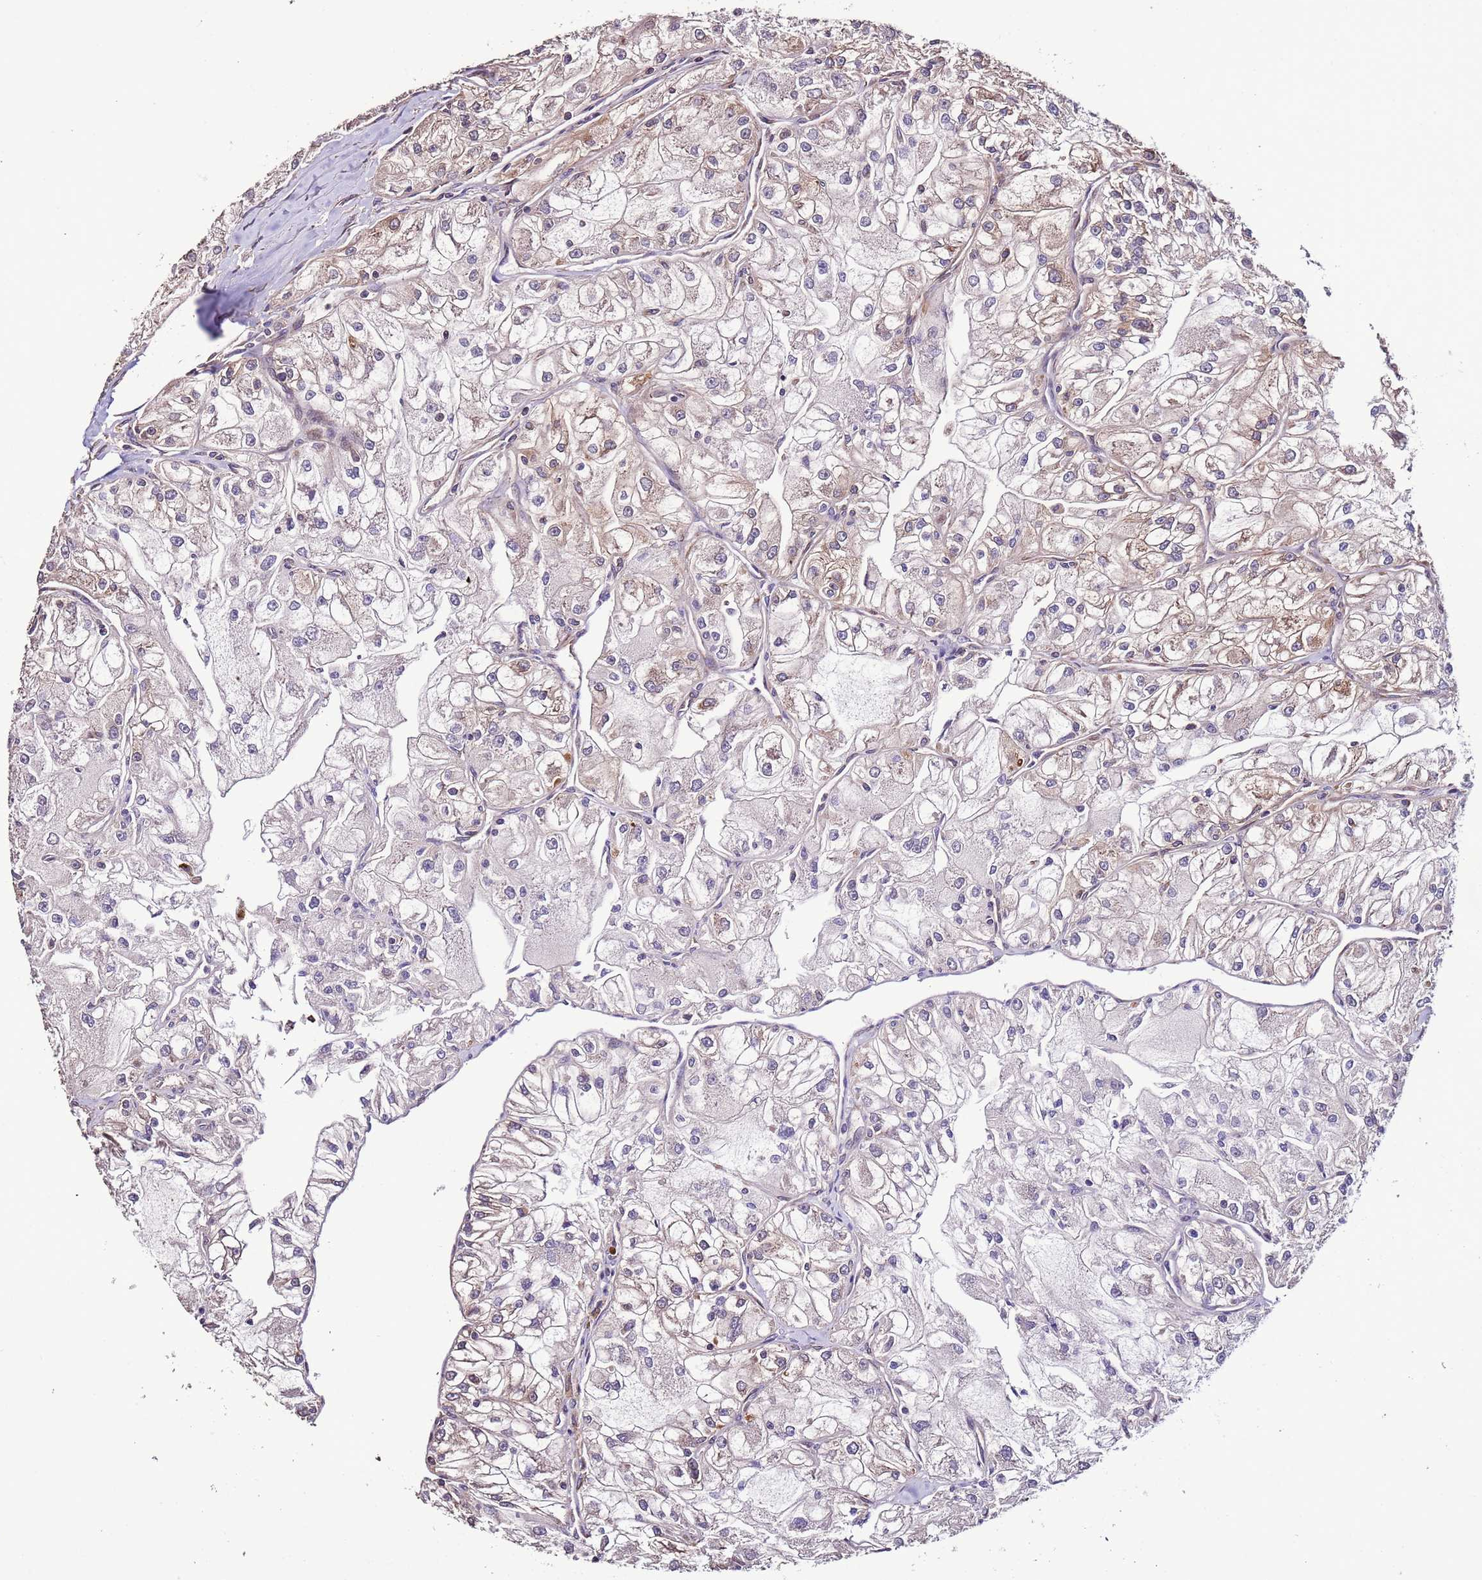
{"staining": {"intensity": "negative", "quantity": "none", "location": "none"}, "tissue": "renal cancer", "cell_type": "Tumor cells", "image_type": "cancer", "snomed": [{"axis": "morphology", "description": "Adenocarcinoma, NOS"}, {"axis": "topography", "description": "Kidney"}], "caption": "Human adenocarcinoma (renal) stained for a protein using IHC reveals no positivity in tumor cells.", "gene": "SLC41A3", "patient": {"sex": "female", "age": 72}}